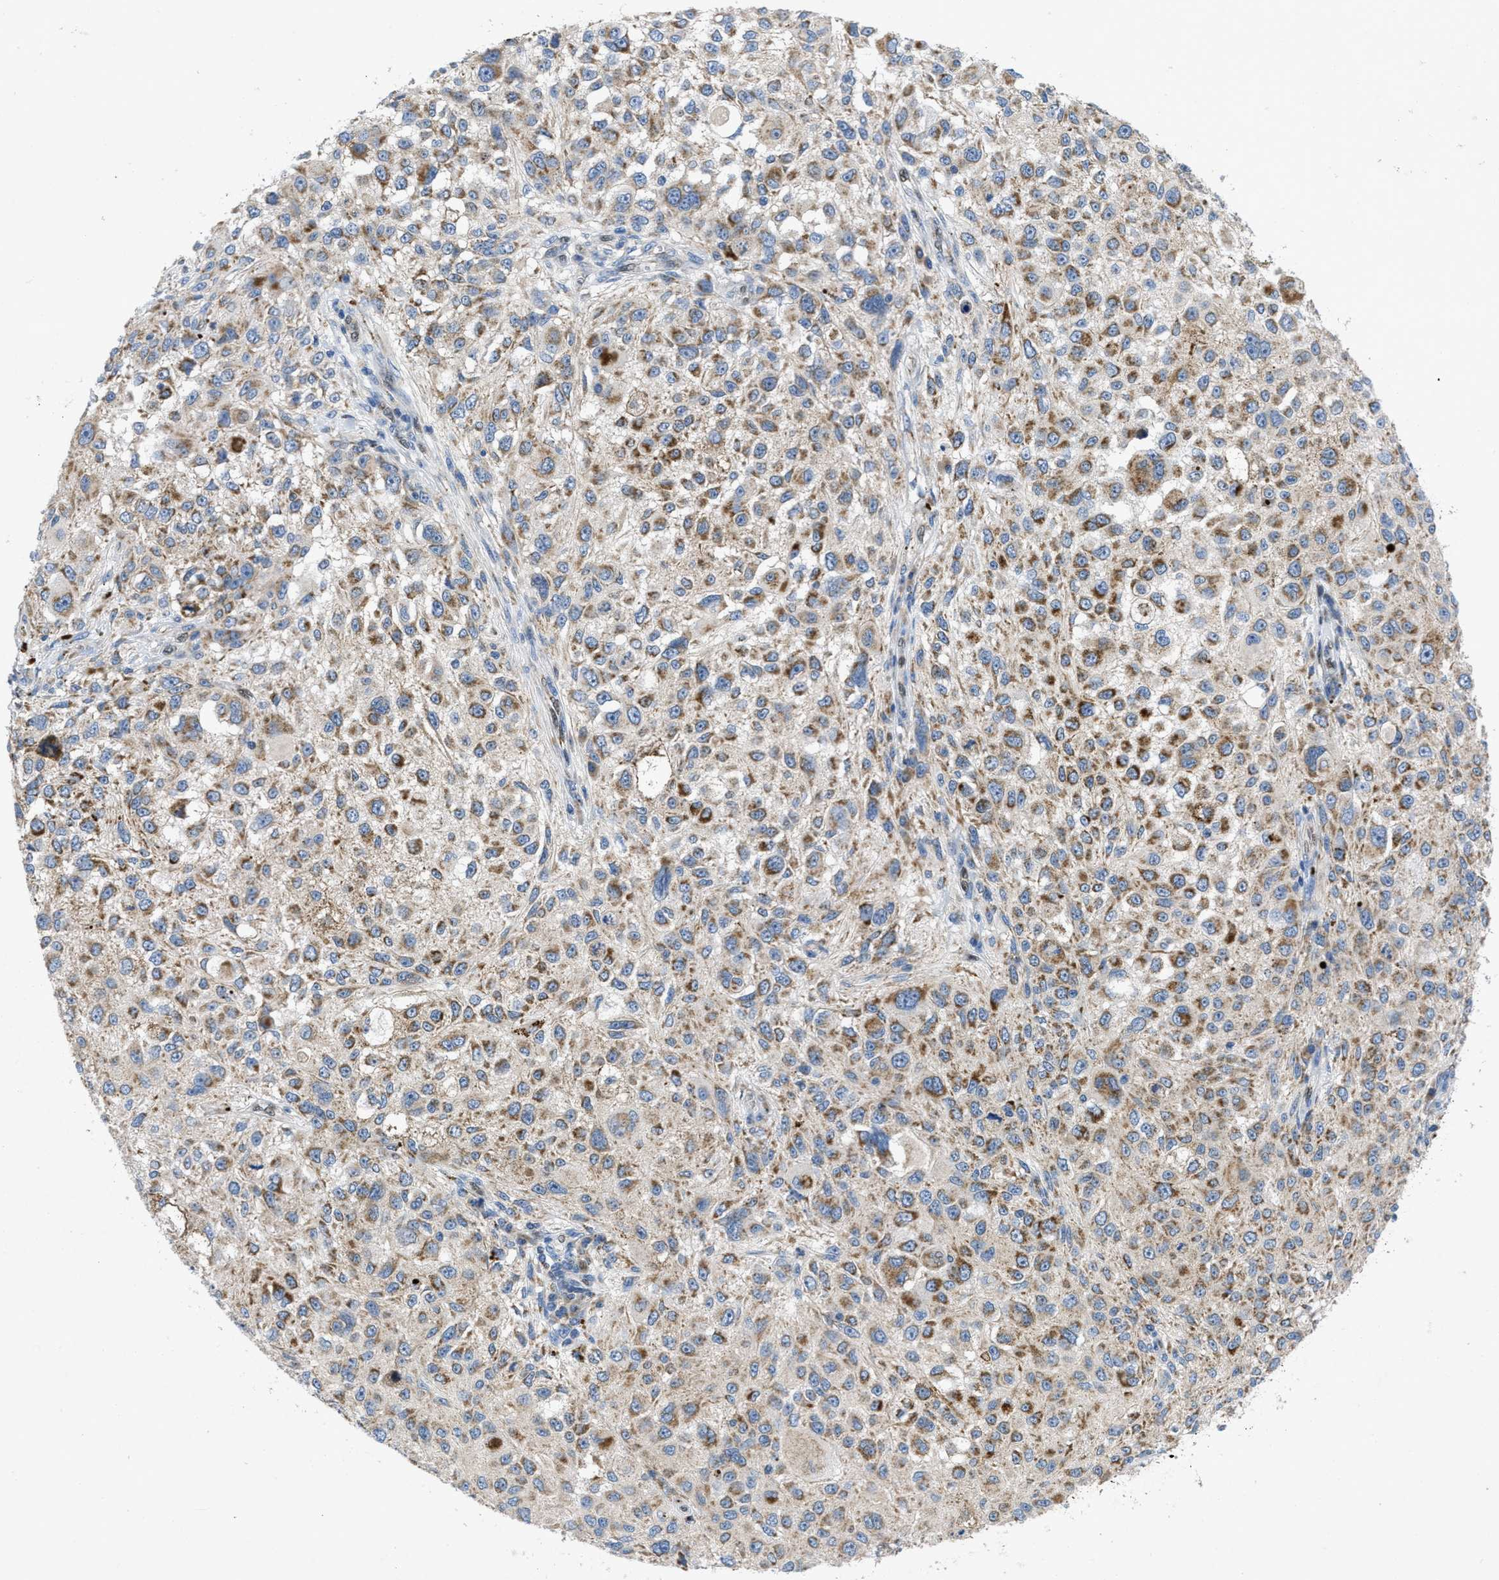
{"staining": {"intensity": "moderate", "quantity": "25%-75%", "location": "cytoplasmic/membranous"}, "tissue": "melanoma", "cell_type": "Tumor cells", "image_type": "cancer", "snomed": [{"axis": "morphology", "description": "Necrosis, NOS"}, {"axis": "morphology", "description": "Malignant melanoma, NOS"}, {"axis": "topography", "description": "Skin"}], "caption": "Malignant melanoma was stained to show a protein in brown. There is medium levels of moderate cytoplasmic/membranous staining in approximately 25%-75% of tumor cells. (Stains: DAB in brown, nuclei in blue, Microscopy: brightfield microscopy at high magnification).", "gene": "PNKD", "patient": {"sex": "female", "age": 87}}